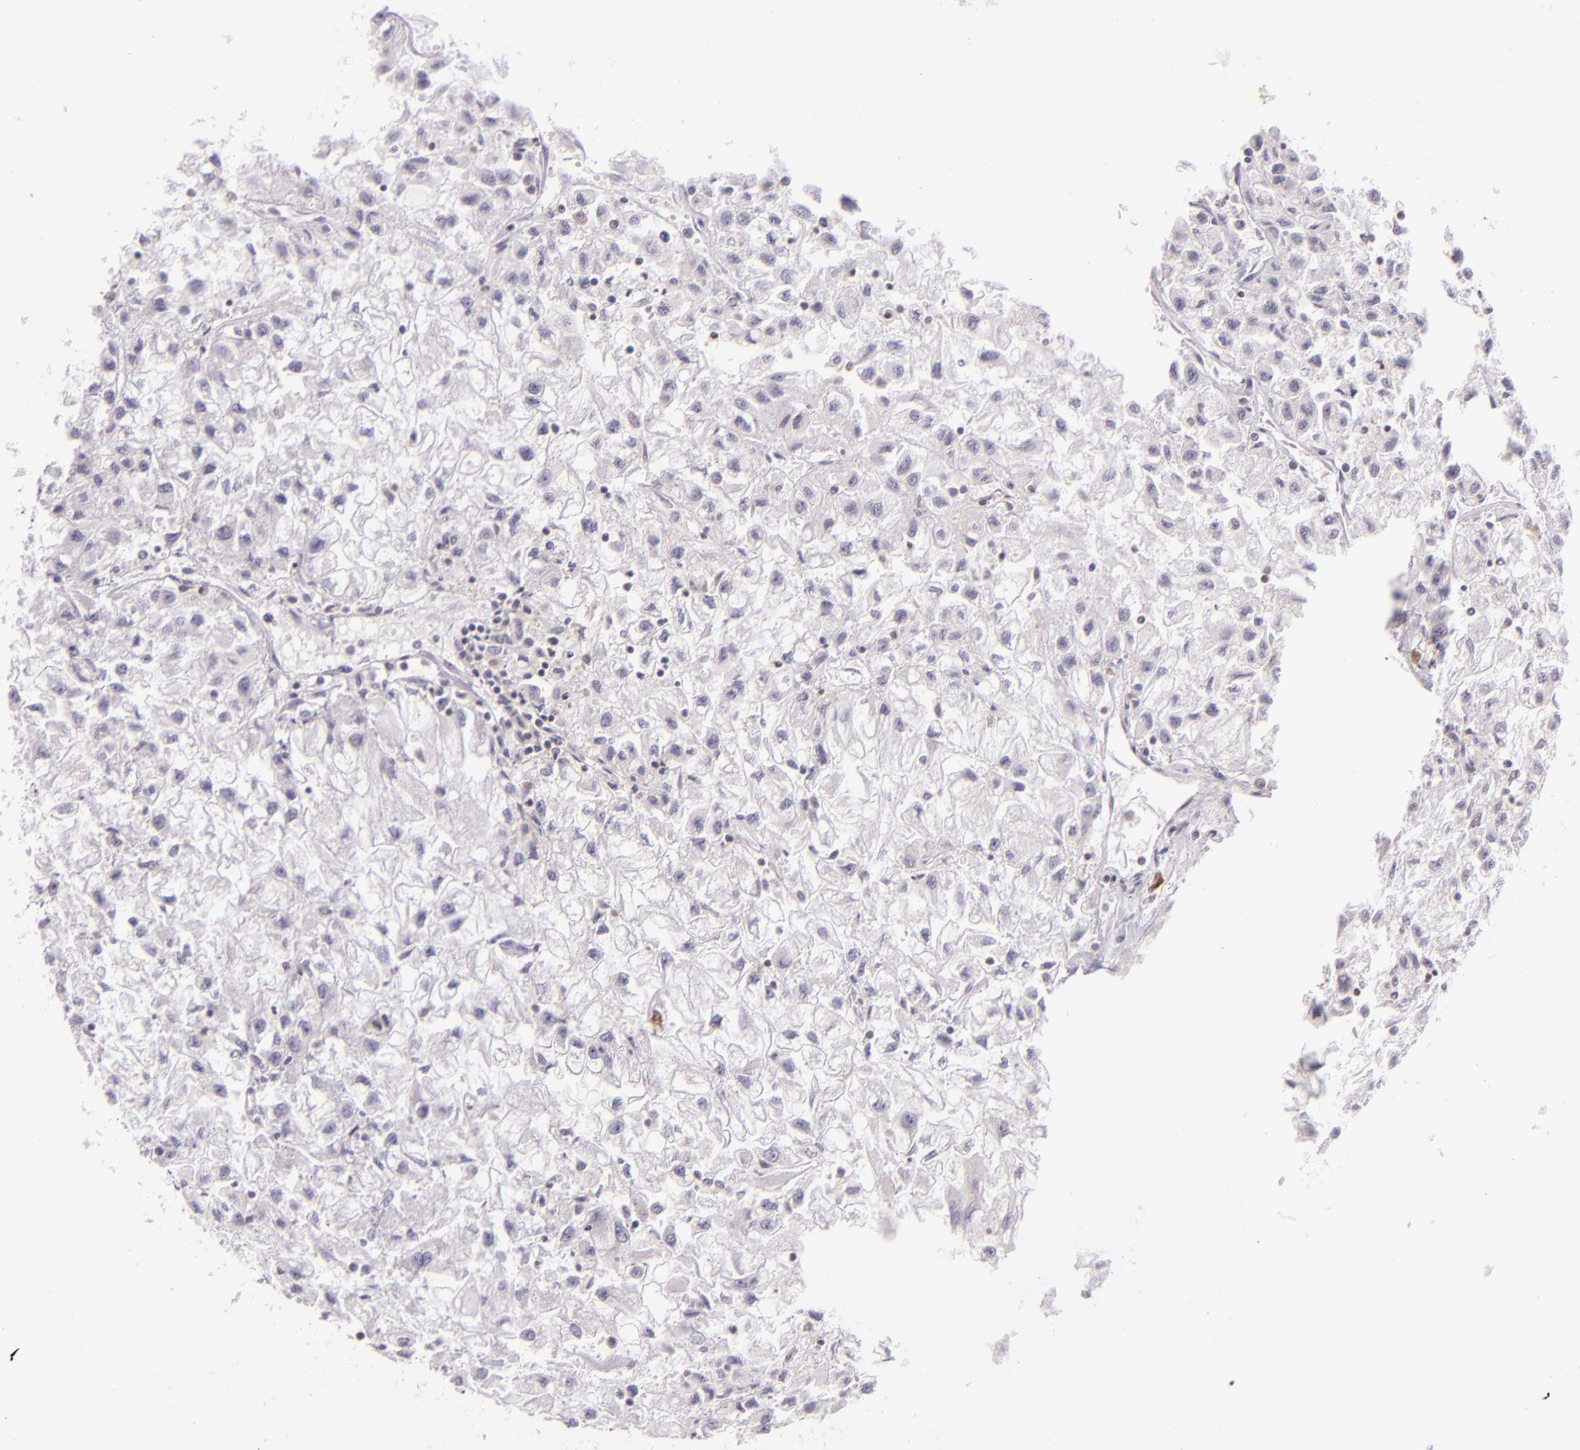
{"staining": {"intensity": "negative", "quantity": "none", "location": "none"}, "tissue": "renal cancer", "cell_type": "Tumor cells", "image_type": "cancer", "snomed": [{"axis": "morphology", "description": "Adenocarcinoma, NOS"}, {"axis": "topography", "description": "Kidney"}], "caption": "High magnification brightfield microscopy of adenocarcinoma (renal) stained with DAB (3,3'-diaminobenzidine) (brown) and counterstained with hematoxylin (blue): tumor cells show no significant expression.", "gene": "UPF3B", "patient": {"sex": "male", "age": 59}}